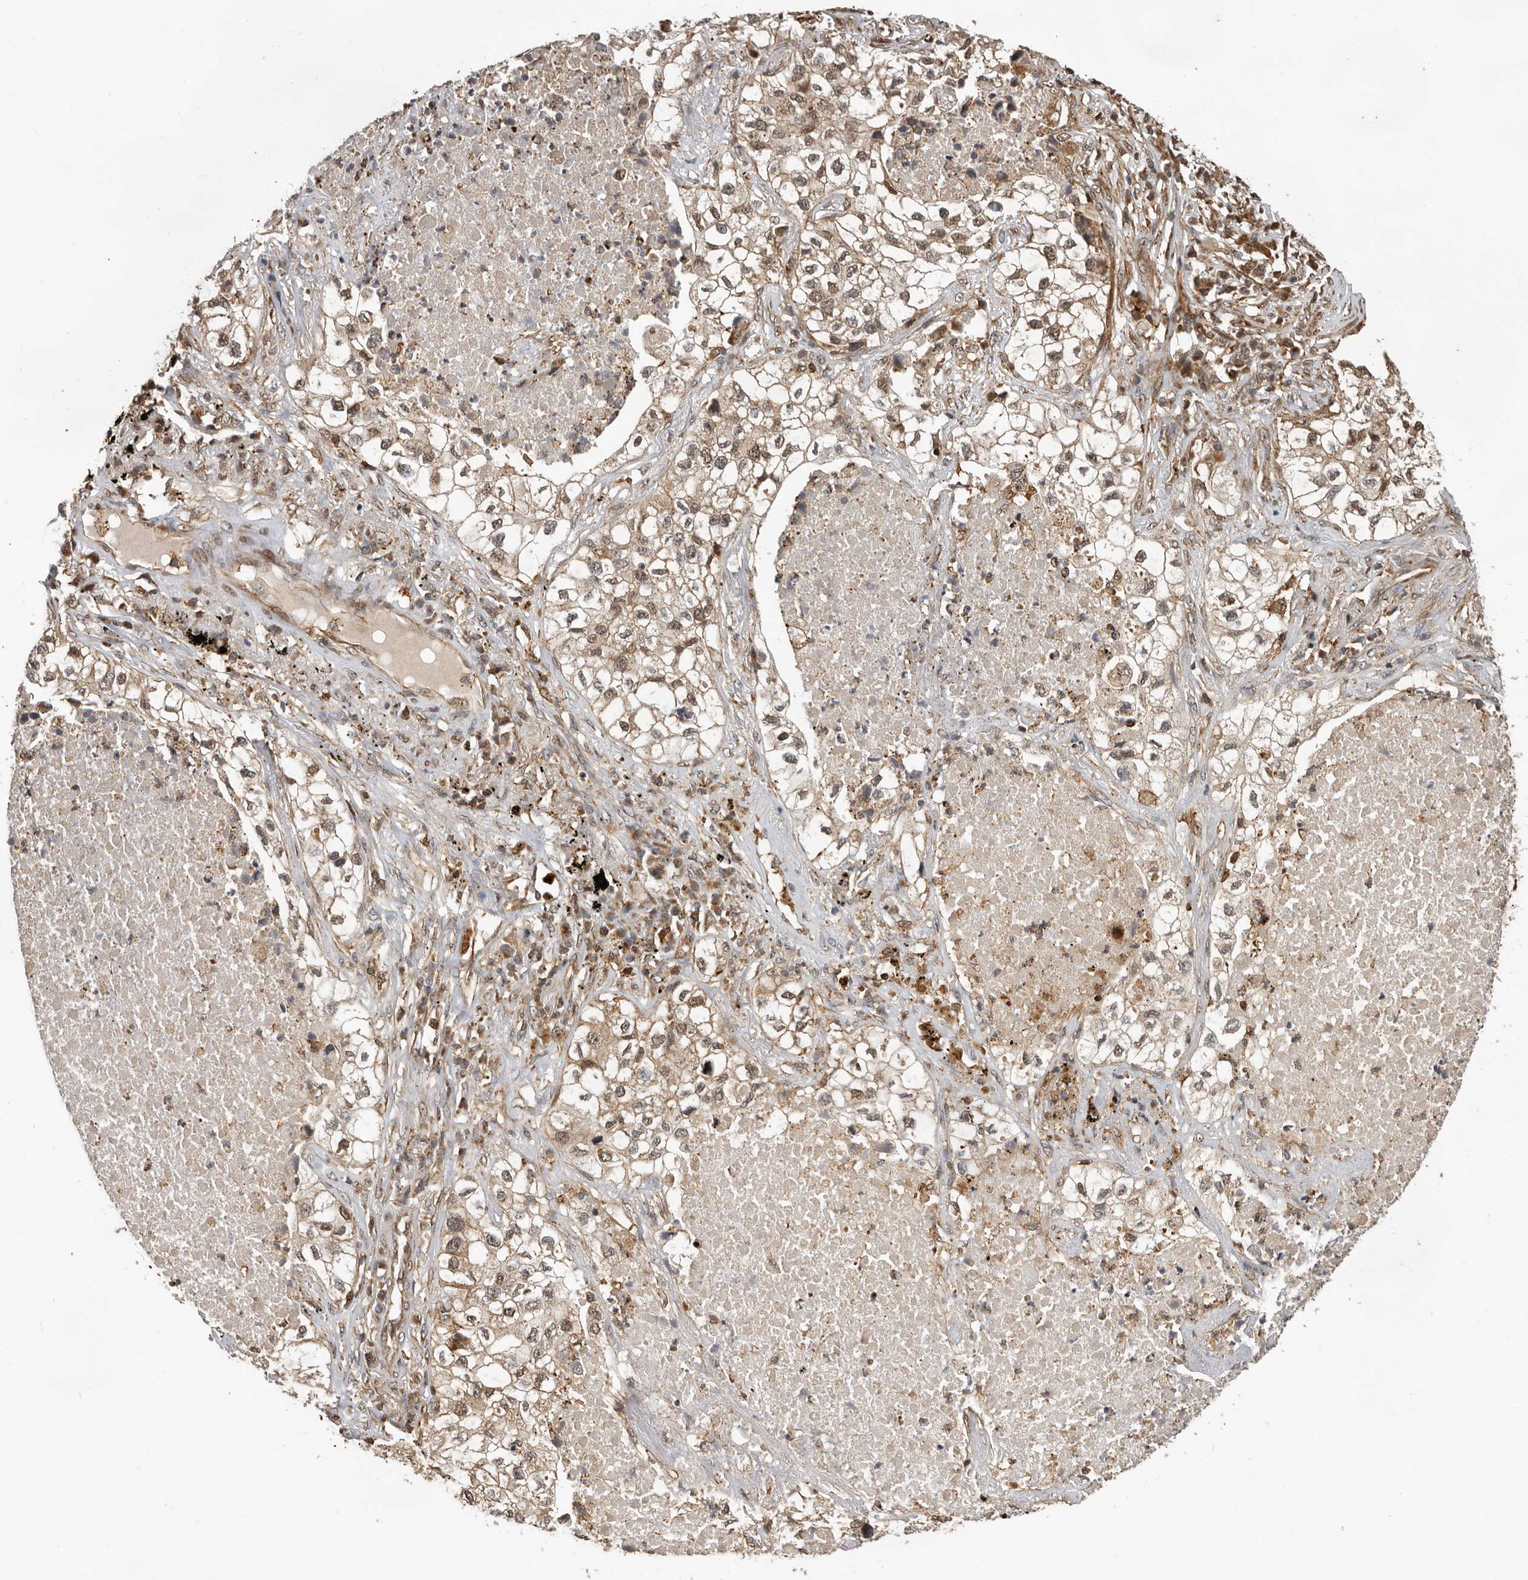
{"staining": {"intensity": "moderate", "quantity": "25%-75%", "location": "cytoplasmic/membranous"}, "tissue": "lung cancer", "cell_type": "Tumor cells", "image_type": "cancer", "snomed": [{"axis": "morphology", "description": "Adenocarcinoma, NOS"}, {"axis": "topography", "description": "Lung"}], "caption": "Moderate cytoplasmic/membranous expression is appreciated in about 25%-75% of tumor cells in lung cancer (adenocarcinoma). (Brightfield microscopy of DAB IHC at high magnification).", "gene": "RNF157", "patient": {"sex": "male", "age": 63}}